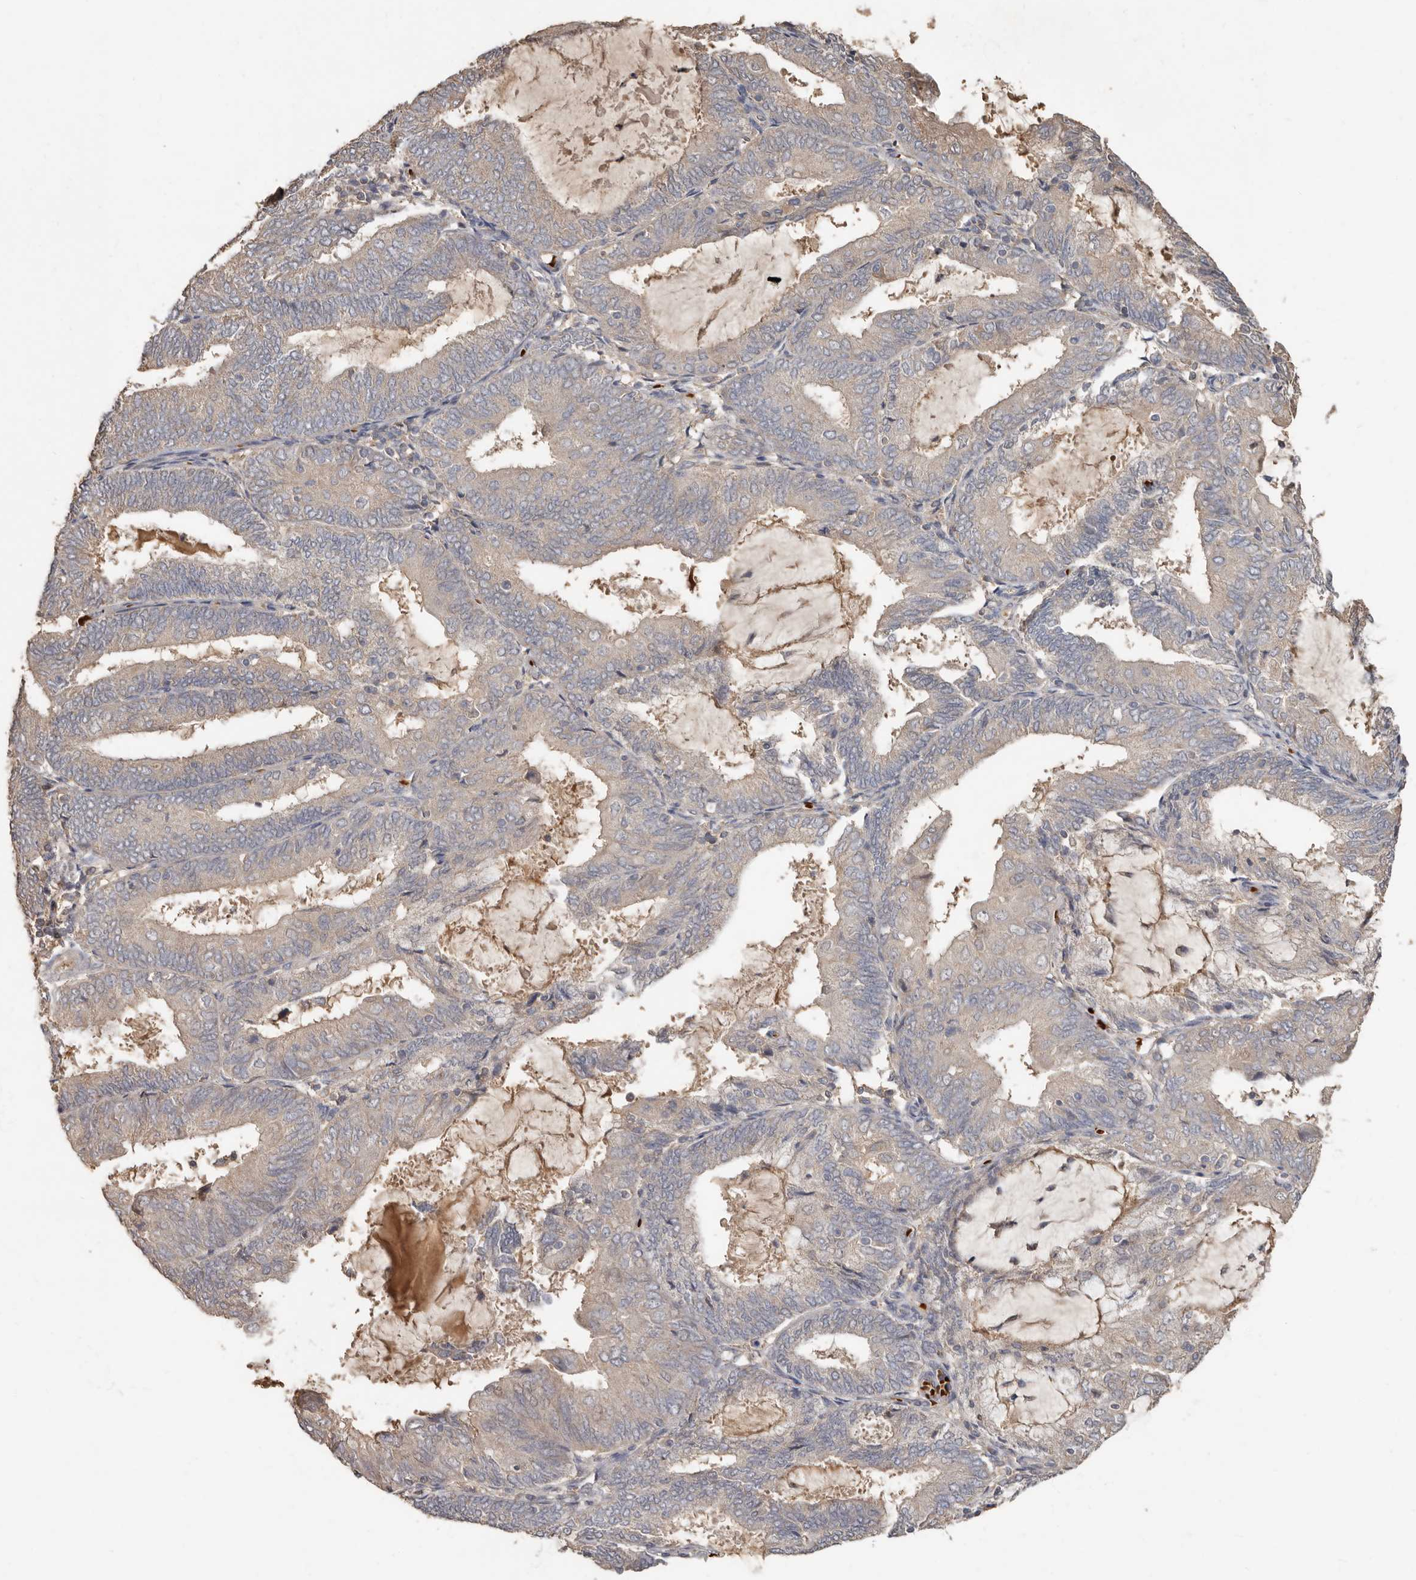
{"staining": {"intensity": "weak", "quantity": "<25%", "location": "cytoplasmic/membranous"}, "tissue": "endometrial cancer", "cell_type": "Tumor cells", "image_type": "cancer", "snomed": [{"axis": "morphology", "description": "Adenocarcinoma, NOS"}, {"axis": "topography", "description": "Endometrium"}], "caption": "High magnification brightfield microscopy of adenocarcinoma (endometrial) stained with DAB (3,3'-diaminobenzidine) (brown) and counterstained with hematoxylin (blue): tumor cells show no significant staining.", "gene": "KIF26B", "patient": {"sex": "female", "age": 81}}